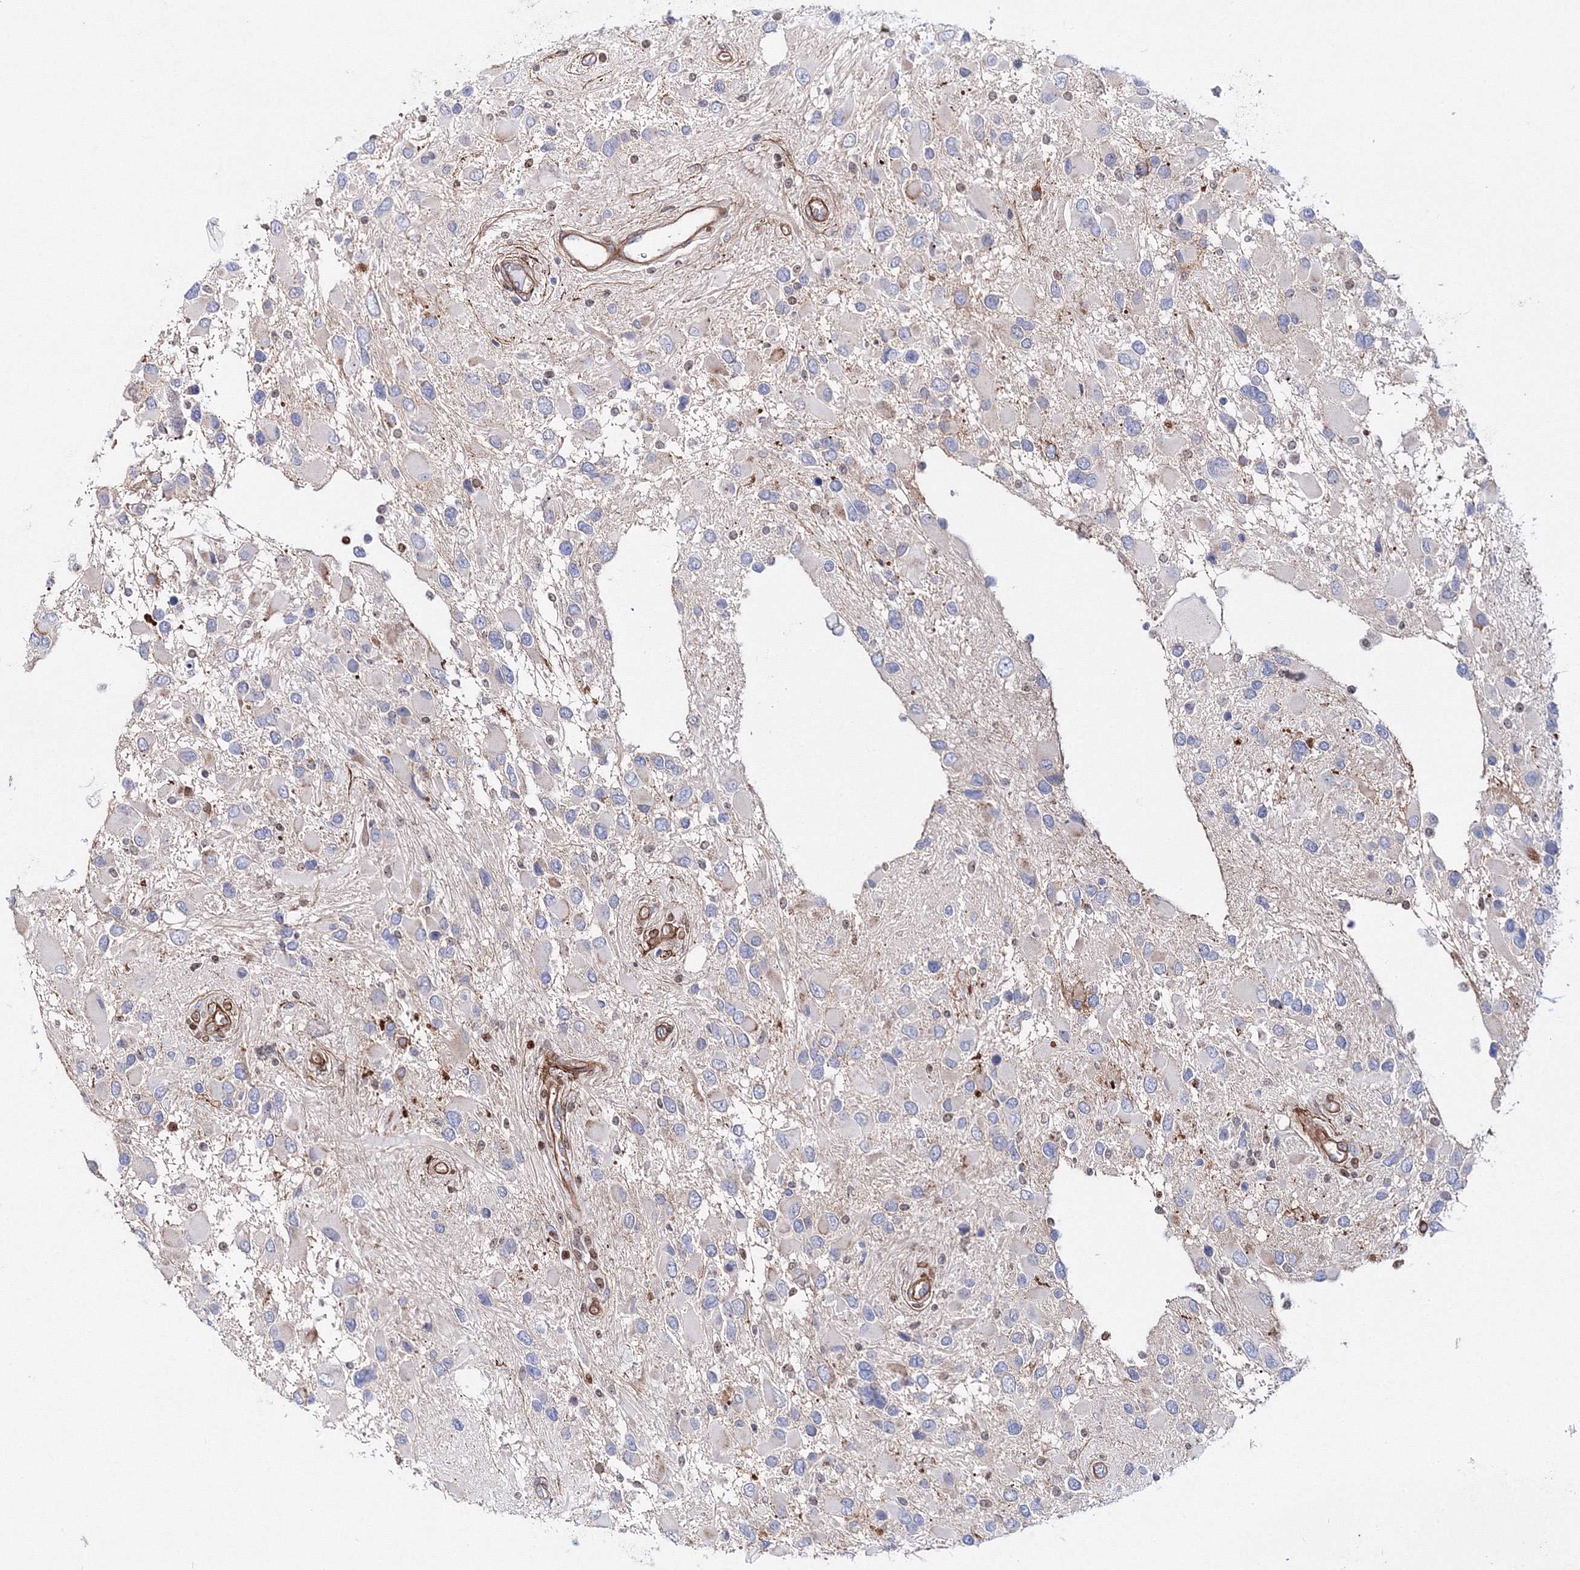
{"staining": {"intensity": "negative", "quantity": "none", "location": "none"}, "tissue": "glioma", "cell_type": "Tumor cells", "image_type": "cancer", "snomed": [{"axis": "morphology", "description": "Glioma, malignant, High grade"}, {"axis": "topography", "description": "Brain"}], "caption": "IHC micrograph of human glioma stained for a protein (brown), which exhibits no positivity in tumor cells.", "gene": "C11orf52", "patient": {"sex": "male", "age": 53}}